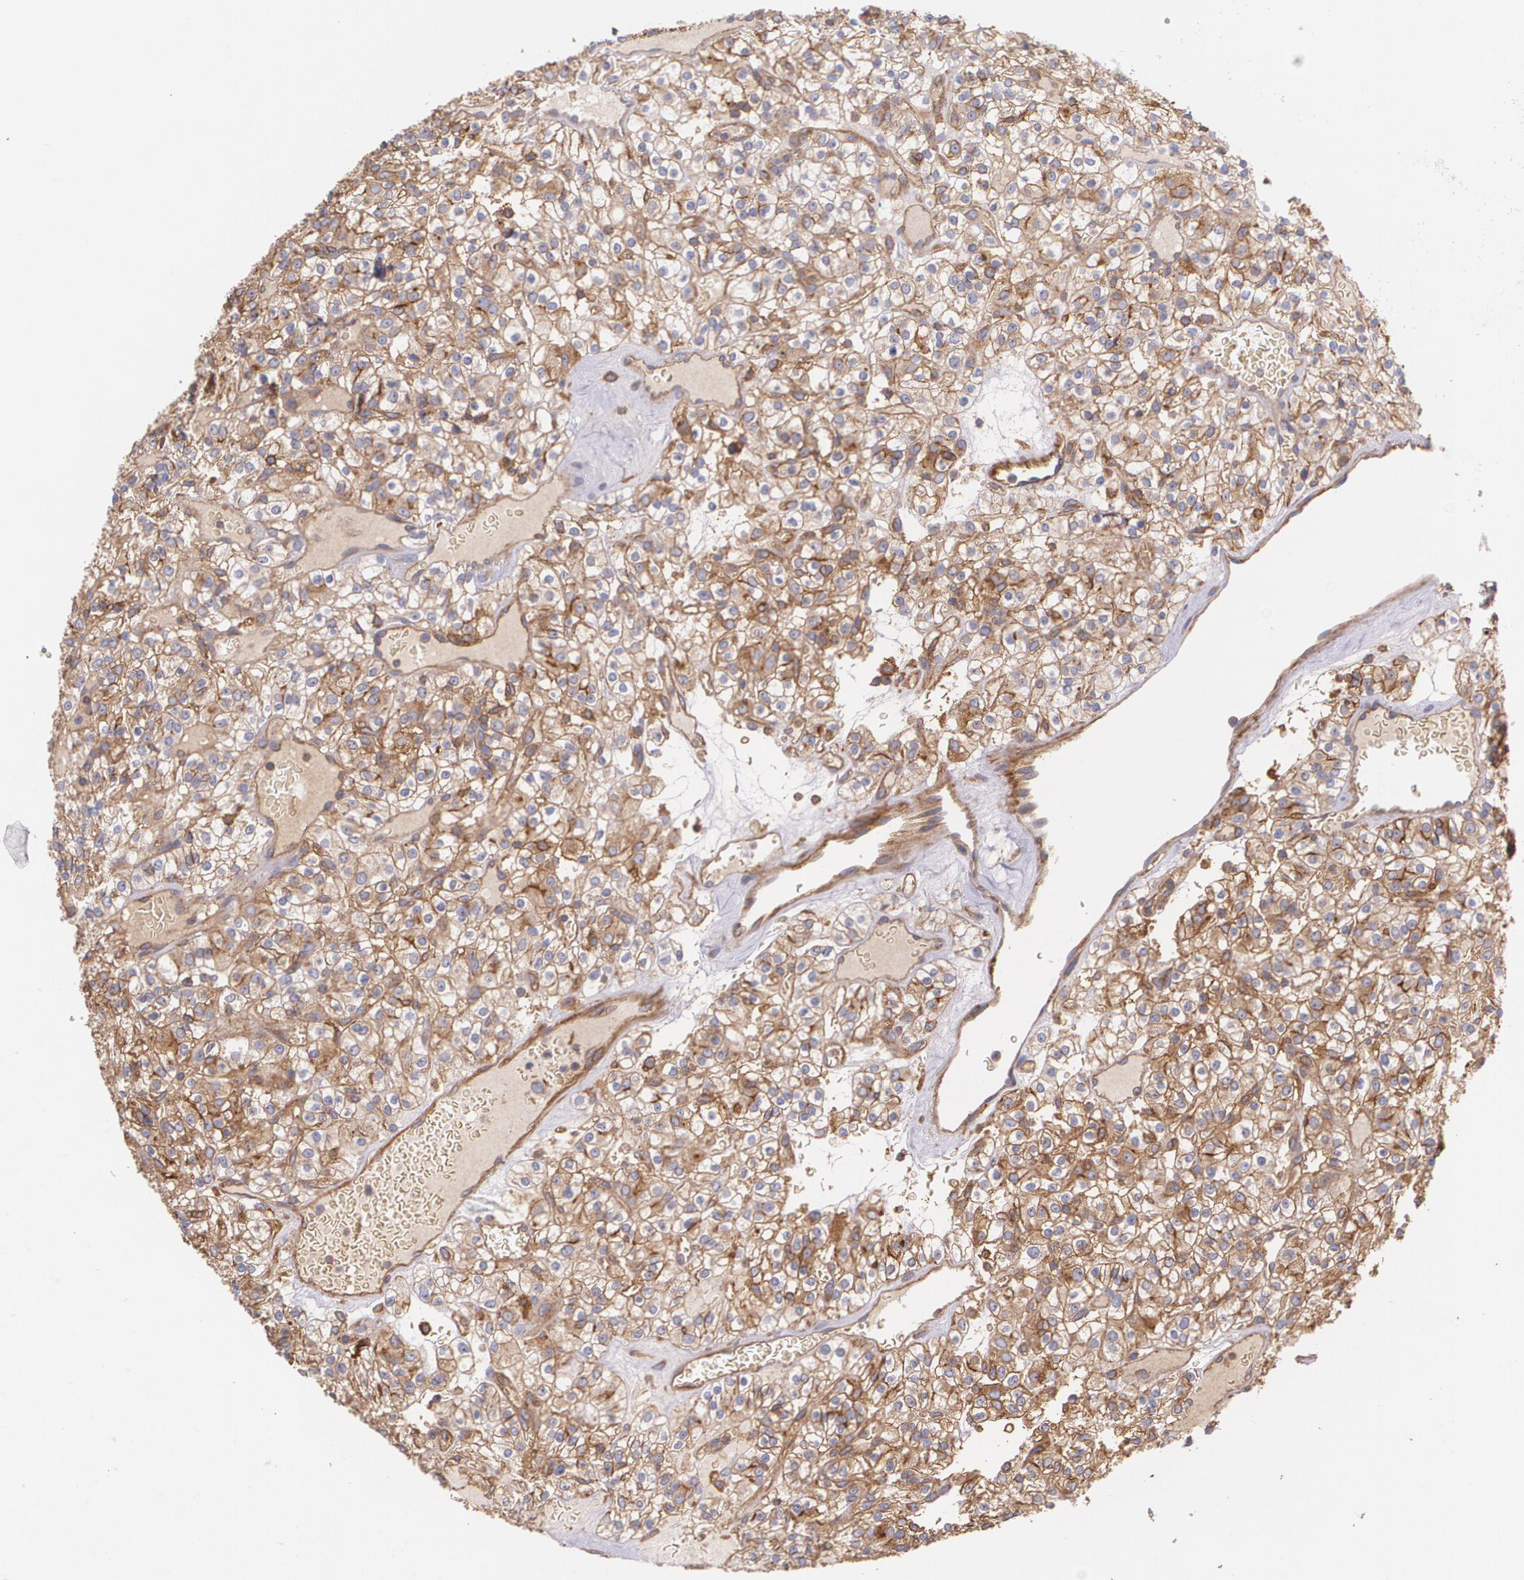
{"staining": {"intensity": "weak", "quantity": ">75%", "location": "cytoplasmic/membranous"}, "tissue": "renal cancer", "cell_type": "Tumor cells", "image_type": "cancer", "snomed": [{"axis": "morphology", "description": "Normal tissue, NOS"}, {"axis": "morphology", "description": "Adenocarcinoma, NOS"}, {"axis": "topography", "description": "Kidney"}], "caption": "A brown stain highlights weak cytoplasmic/membranous staining of a protein in human renal cancer (adenocarcinoma) tumor cells. The protein is stained brown, and the nuclei are stained in blue (DAB (3,3'-diaminobenzidine) IHC with brightfield microscopy, high magnification).", "gene": "B2M", "patient": {"sex": "female", "age": 72}}